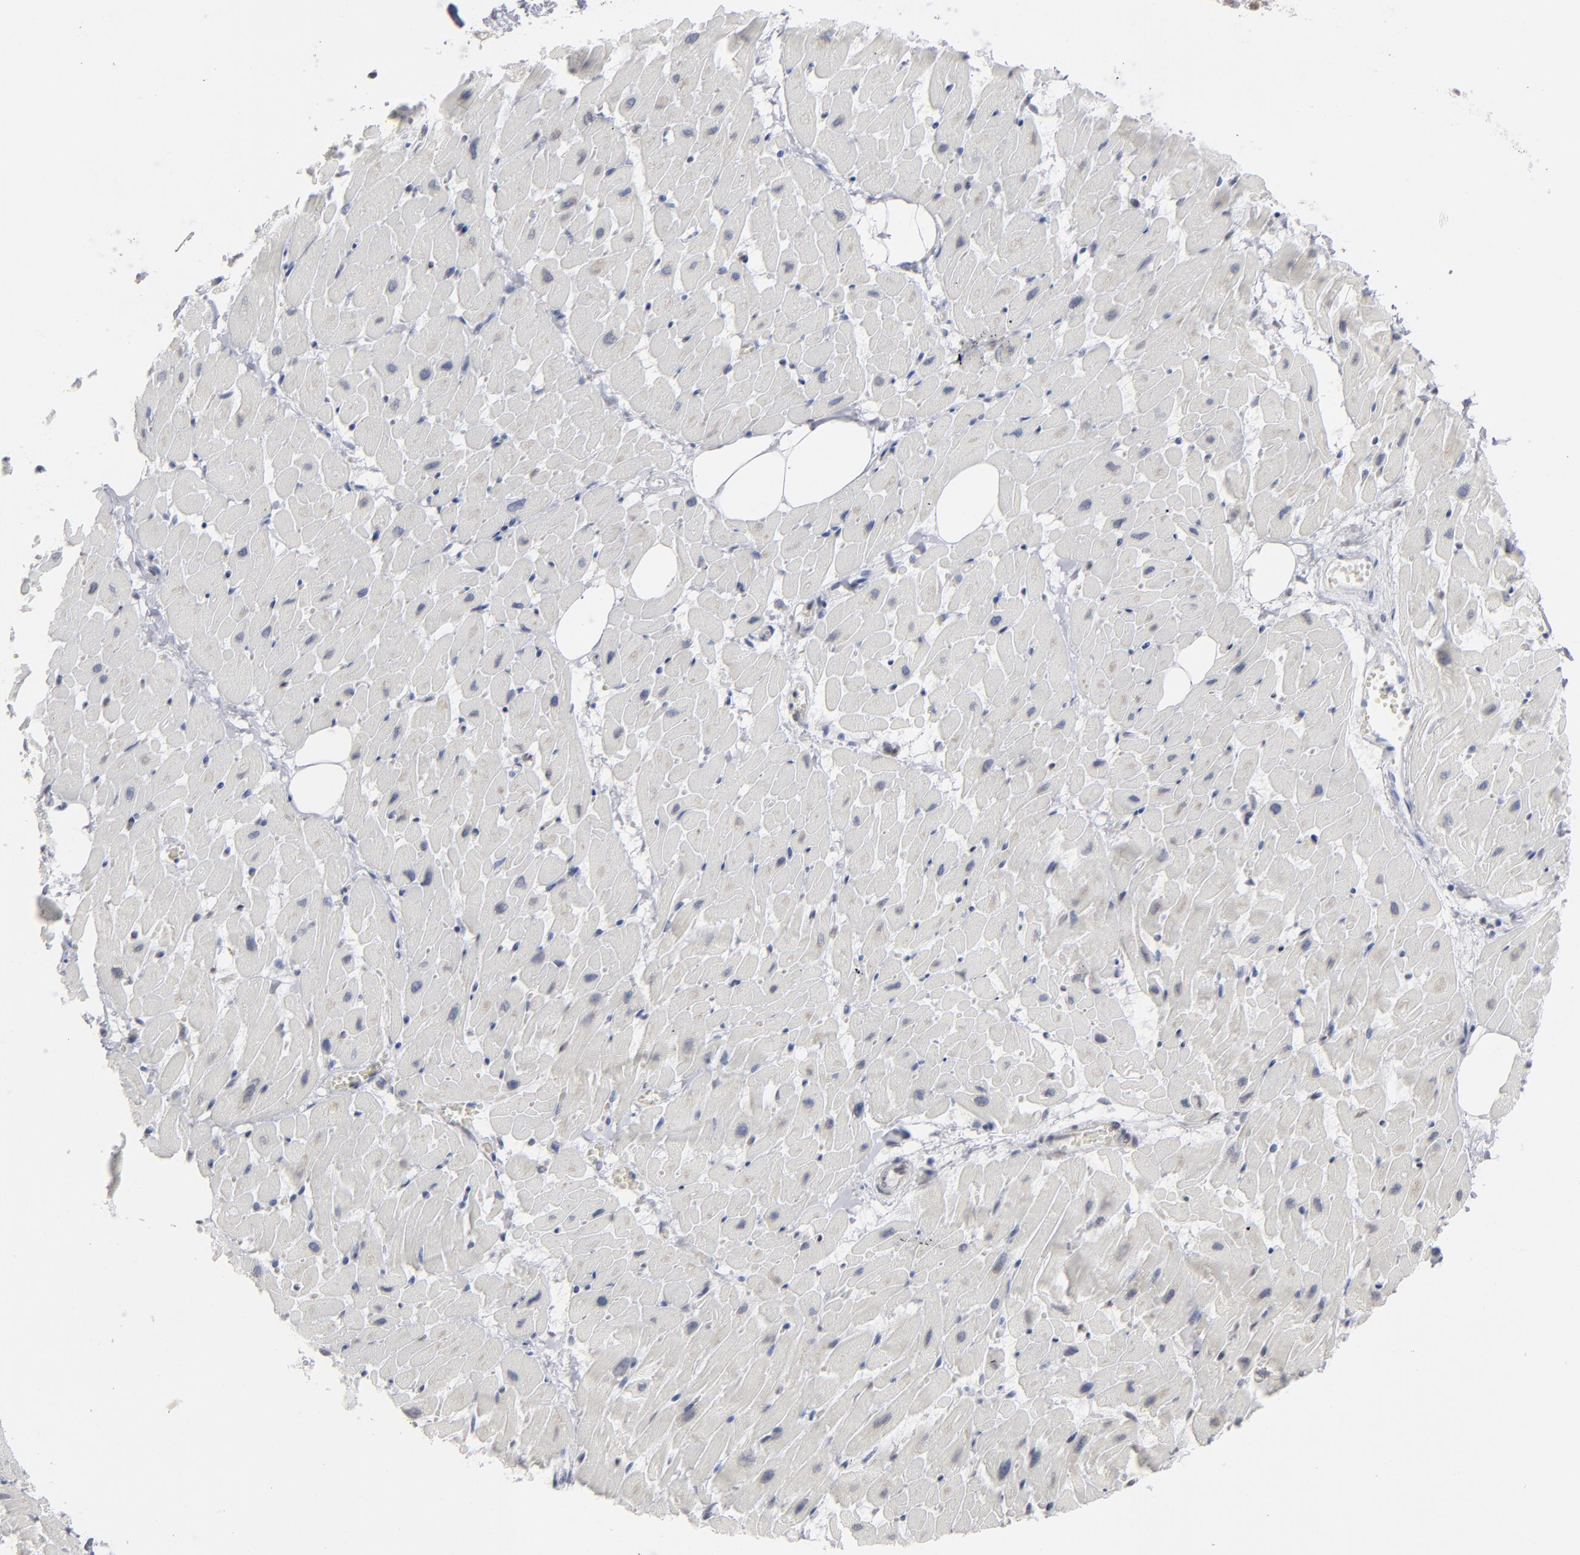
{"staining": {"intensity": "negative", "quantity": "none", "location": "none"}, "tissue": "heart muscle", "cell_type": "Cardiomyocytes", "image_type": "normal", "snomed": [{"axis": "morphology", "description": "Normal tissue, NOS"}, {"axis": "topography", "description": "Heart"}], "caption": "This is an IHC histopathology image of unremarkable human heart muscle. There is no positivity in cardiomyocytes.", "gene": "IRF9", "patient": {"sex": "female", "age": 19}}